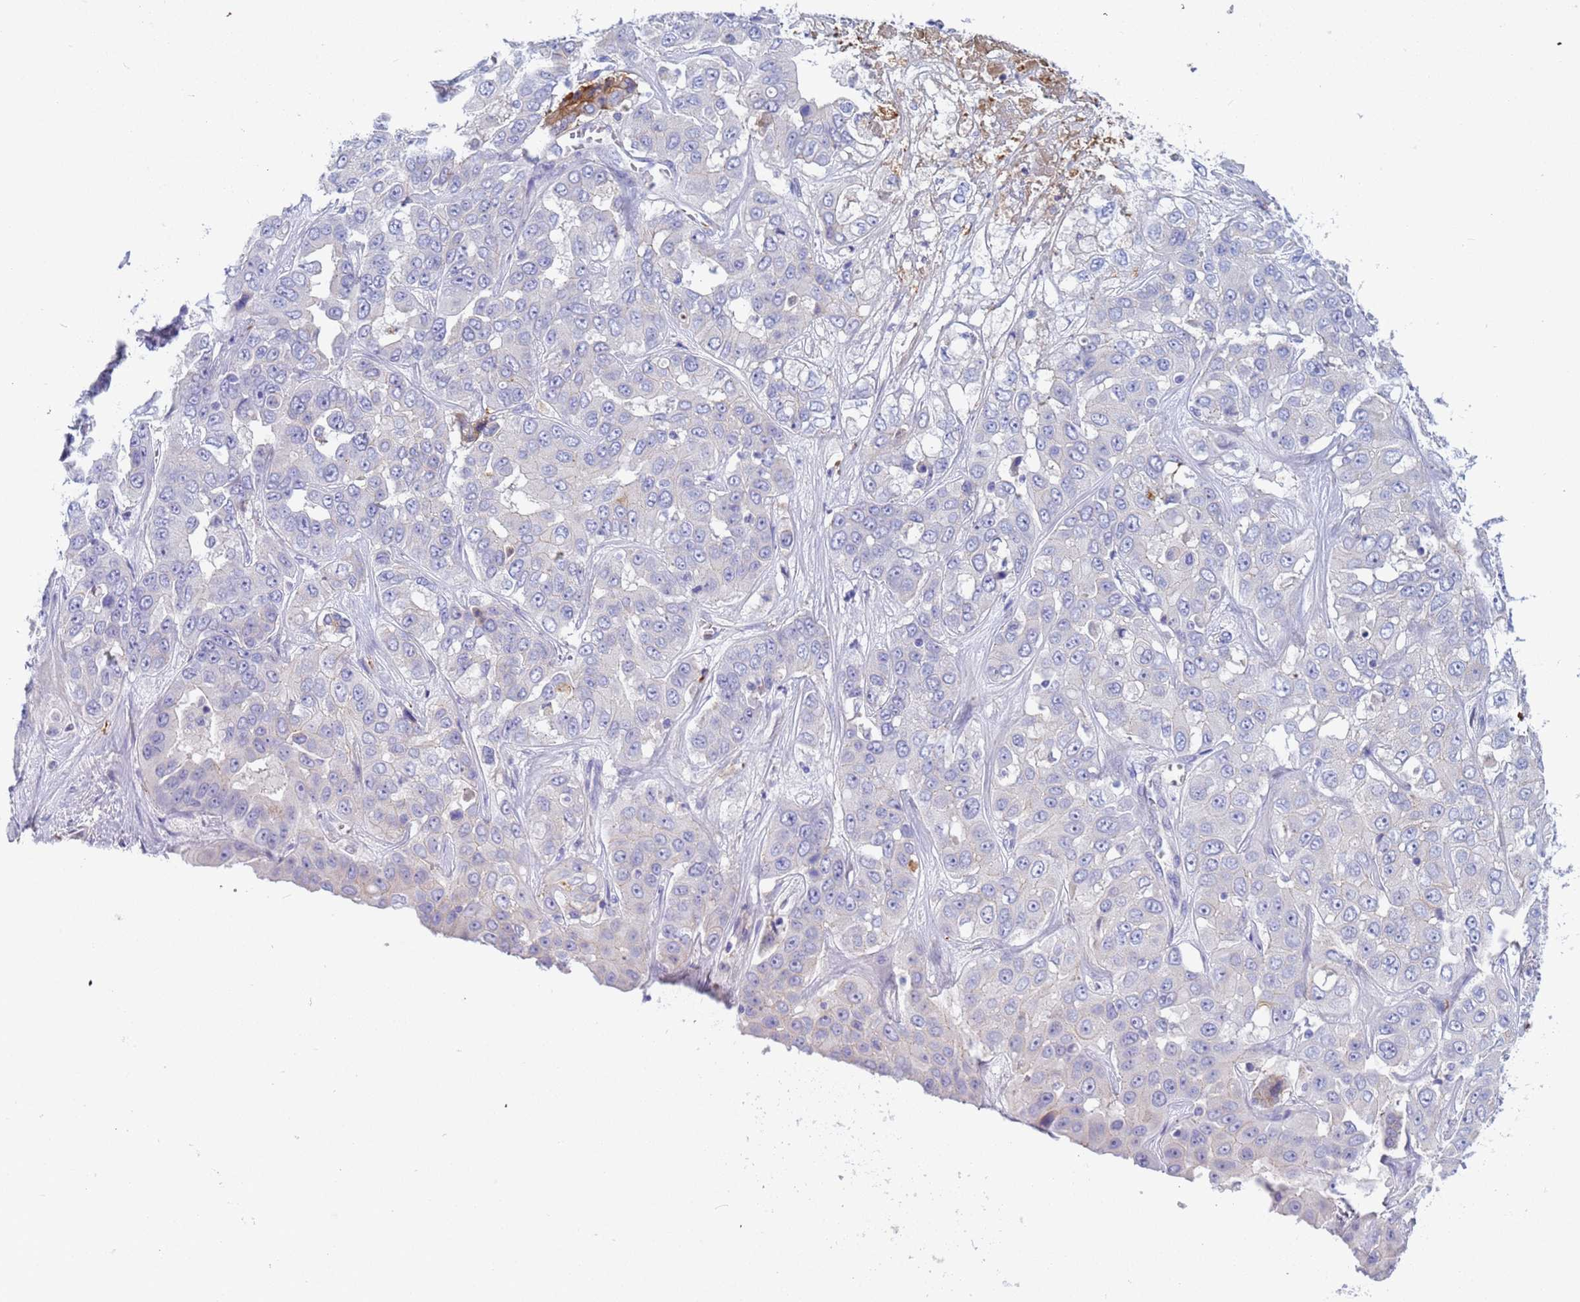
{"staining": {"intensity": "negative", "quantity": "none", "location": "none"}, "tissue": "liver cancer", "cell_type": "Tumor cells", "image_type": "cancer", "snomed": [{"axis": "morphology", "description": "Cholangiocarcinoma"}, {"axis": "topography", "description": "Liver"}], "caption": "Immunohistochemistry (IHC) histopathology image of human cholangiocarcinoma (liver) stained for a protein (brown), which exhibits no positivity in tumor cells.", "gene": "C4orf46", "patient": {"sex": "female", "age": 52}}